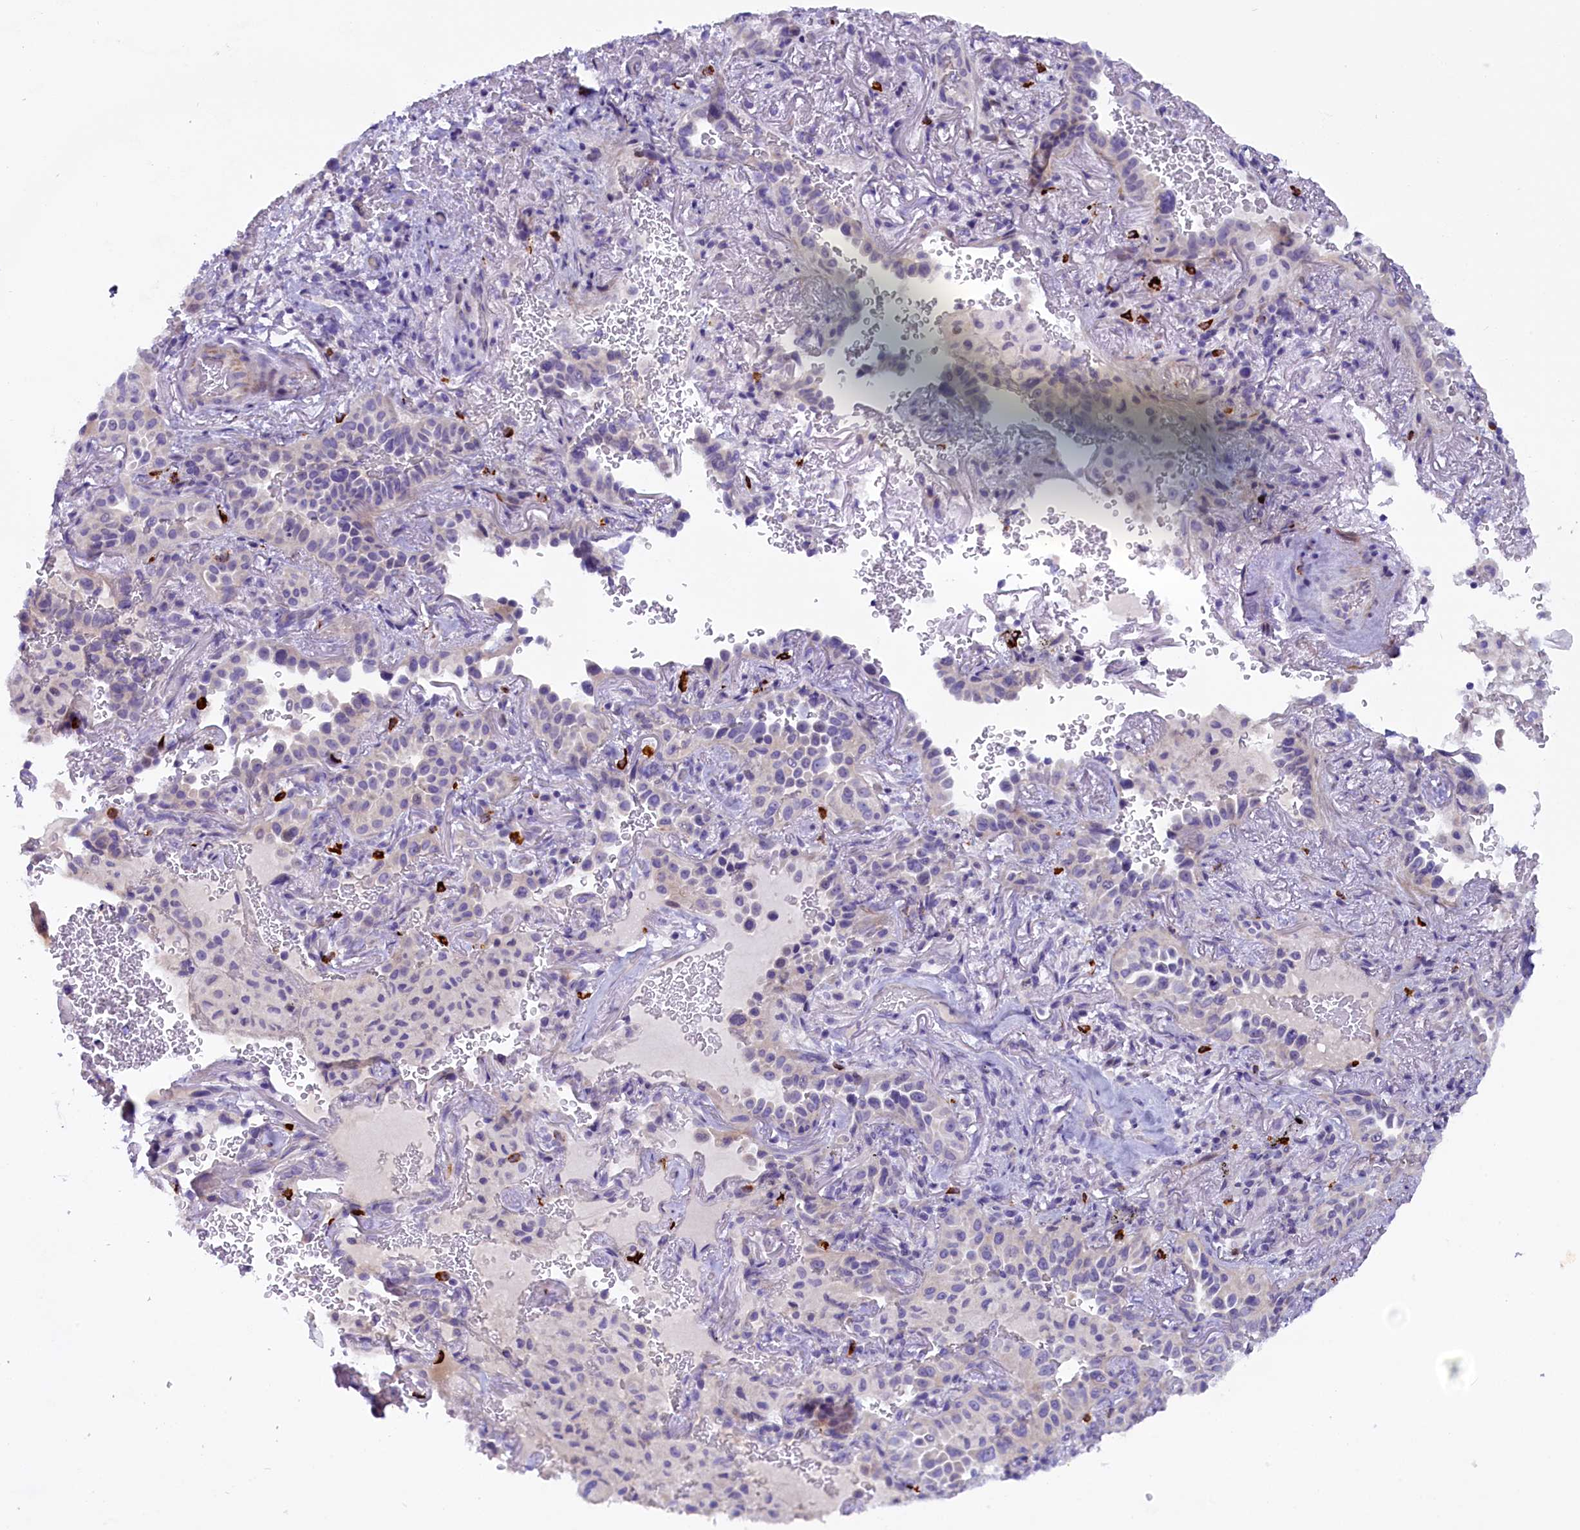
{"staining": {"intensity": "negative", "quantity": "none", "location": "none"}, "tissue": "lung cancer", "cell_type": "Tumor cells", "image_type": "cancer", "snomed": [{"axis": "morphology", "description": "Adenocarcinoma, NOS"}, {"axis": "topography", "description": "Lung"}], "caption": "Human lung cancer (adenocarcinoma) stained for a protein using immunohistochemistry (IHC) reveals no staining in tumor cells.", "gene": "RTTN", "patient": {"sex": "female", "age": 69}}